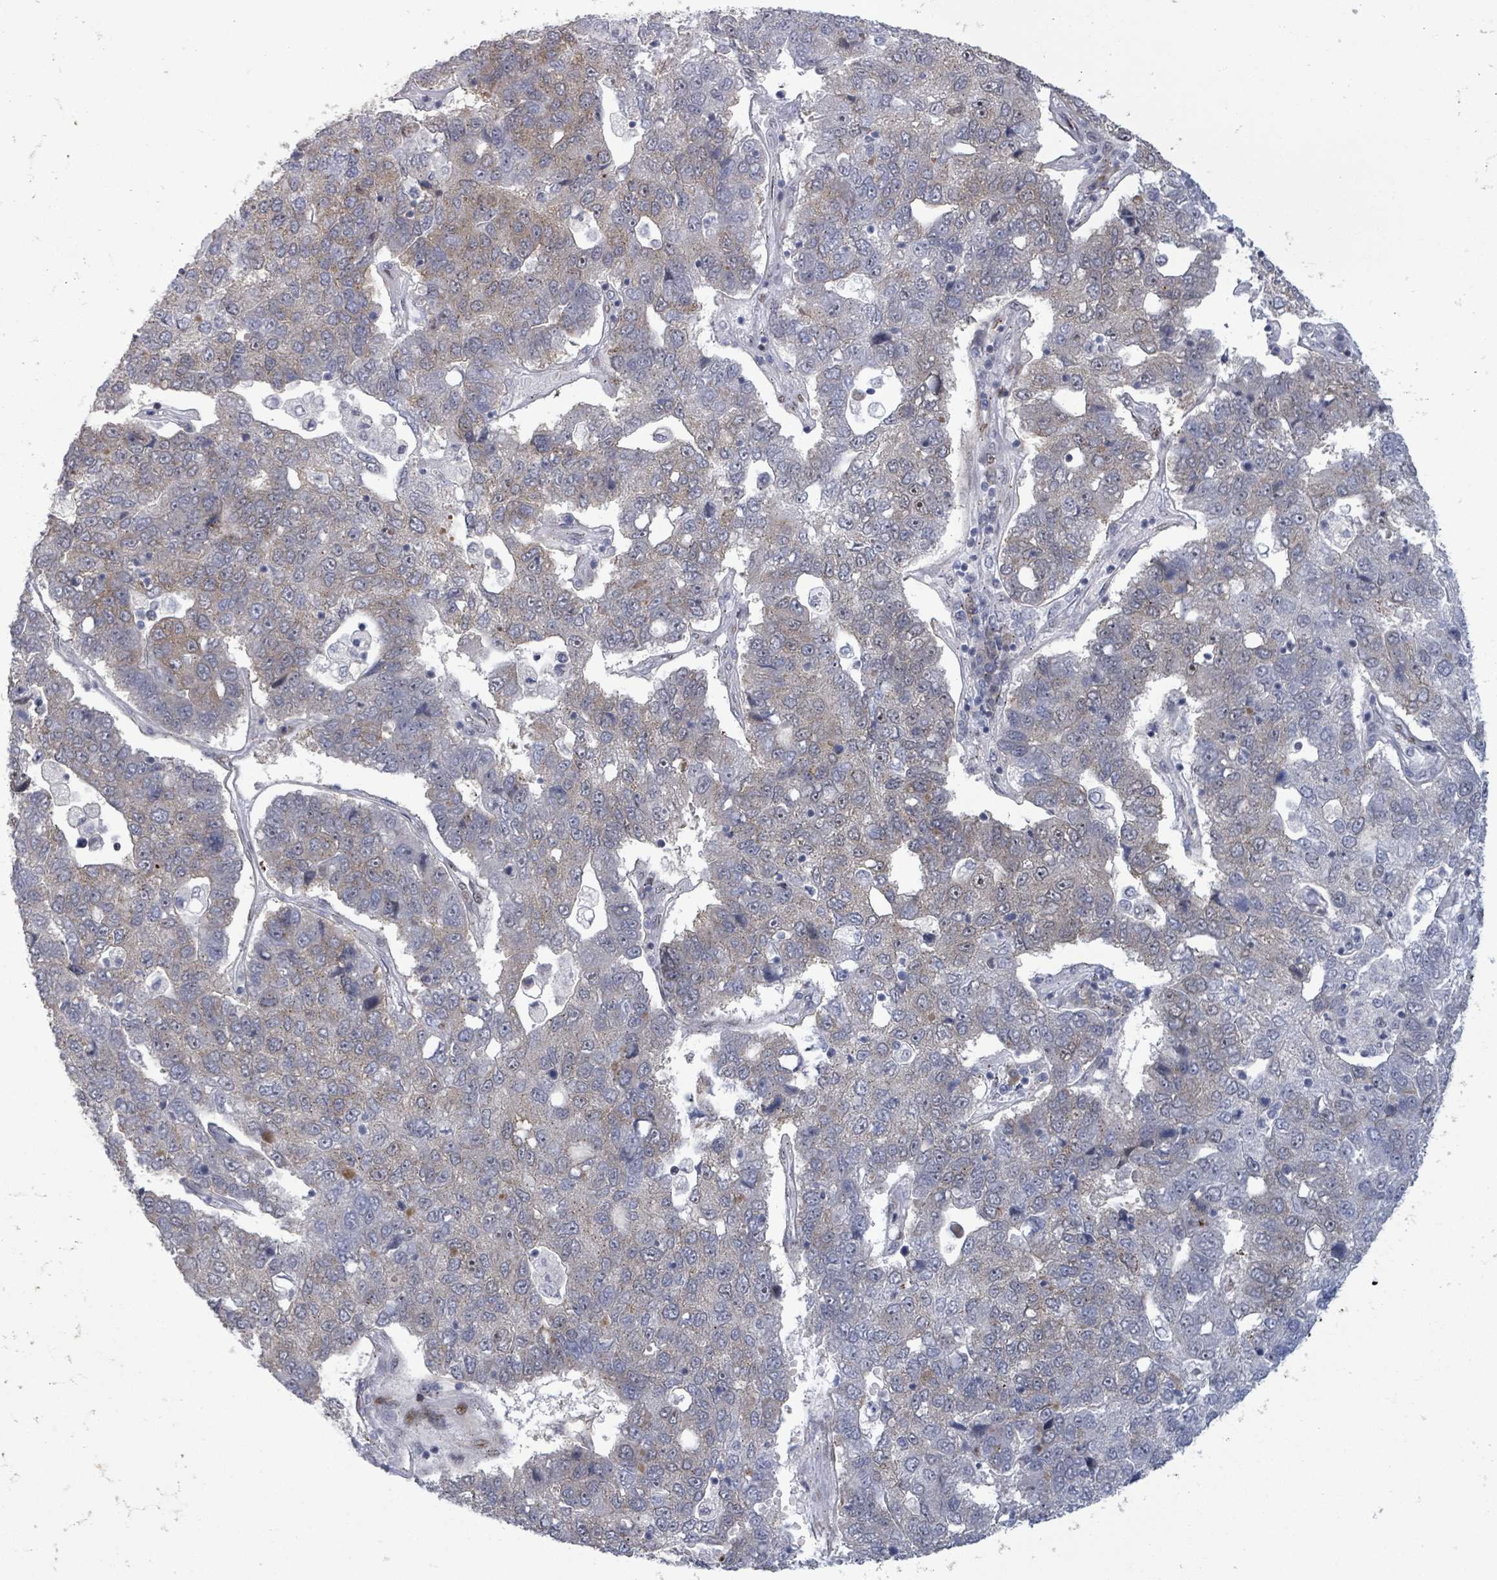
{"staining": {"intensity": "negative", "quantity": "none", "location": "none"}, "tissue": "pancreatic cancer", "cell_type": "Tumor cells", "image_type": "cancer", "snomed": [{"axis": "morphology", "description": "Adenocarcinoma, NOS"}, {"axis": "topography", "description": "Pancreas"}], "caption": "The photomicrograph demonstrates no significant staining in tumor cells of pancreatic cancer.", "gene": "TUSC1", "patient": {"sex": "female", "age": 61}}